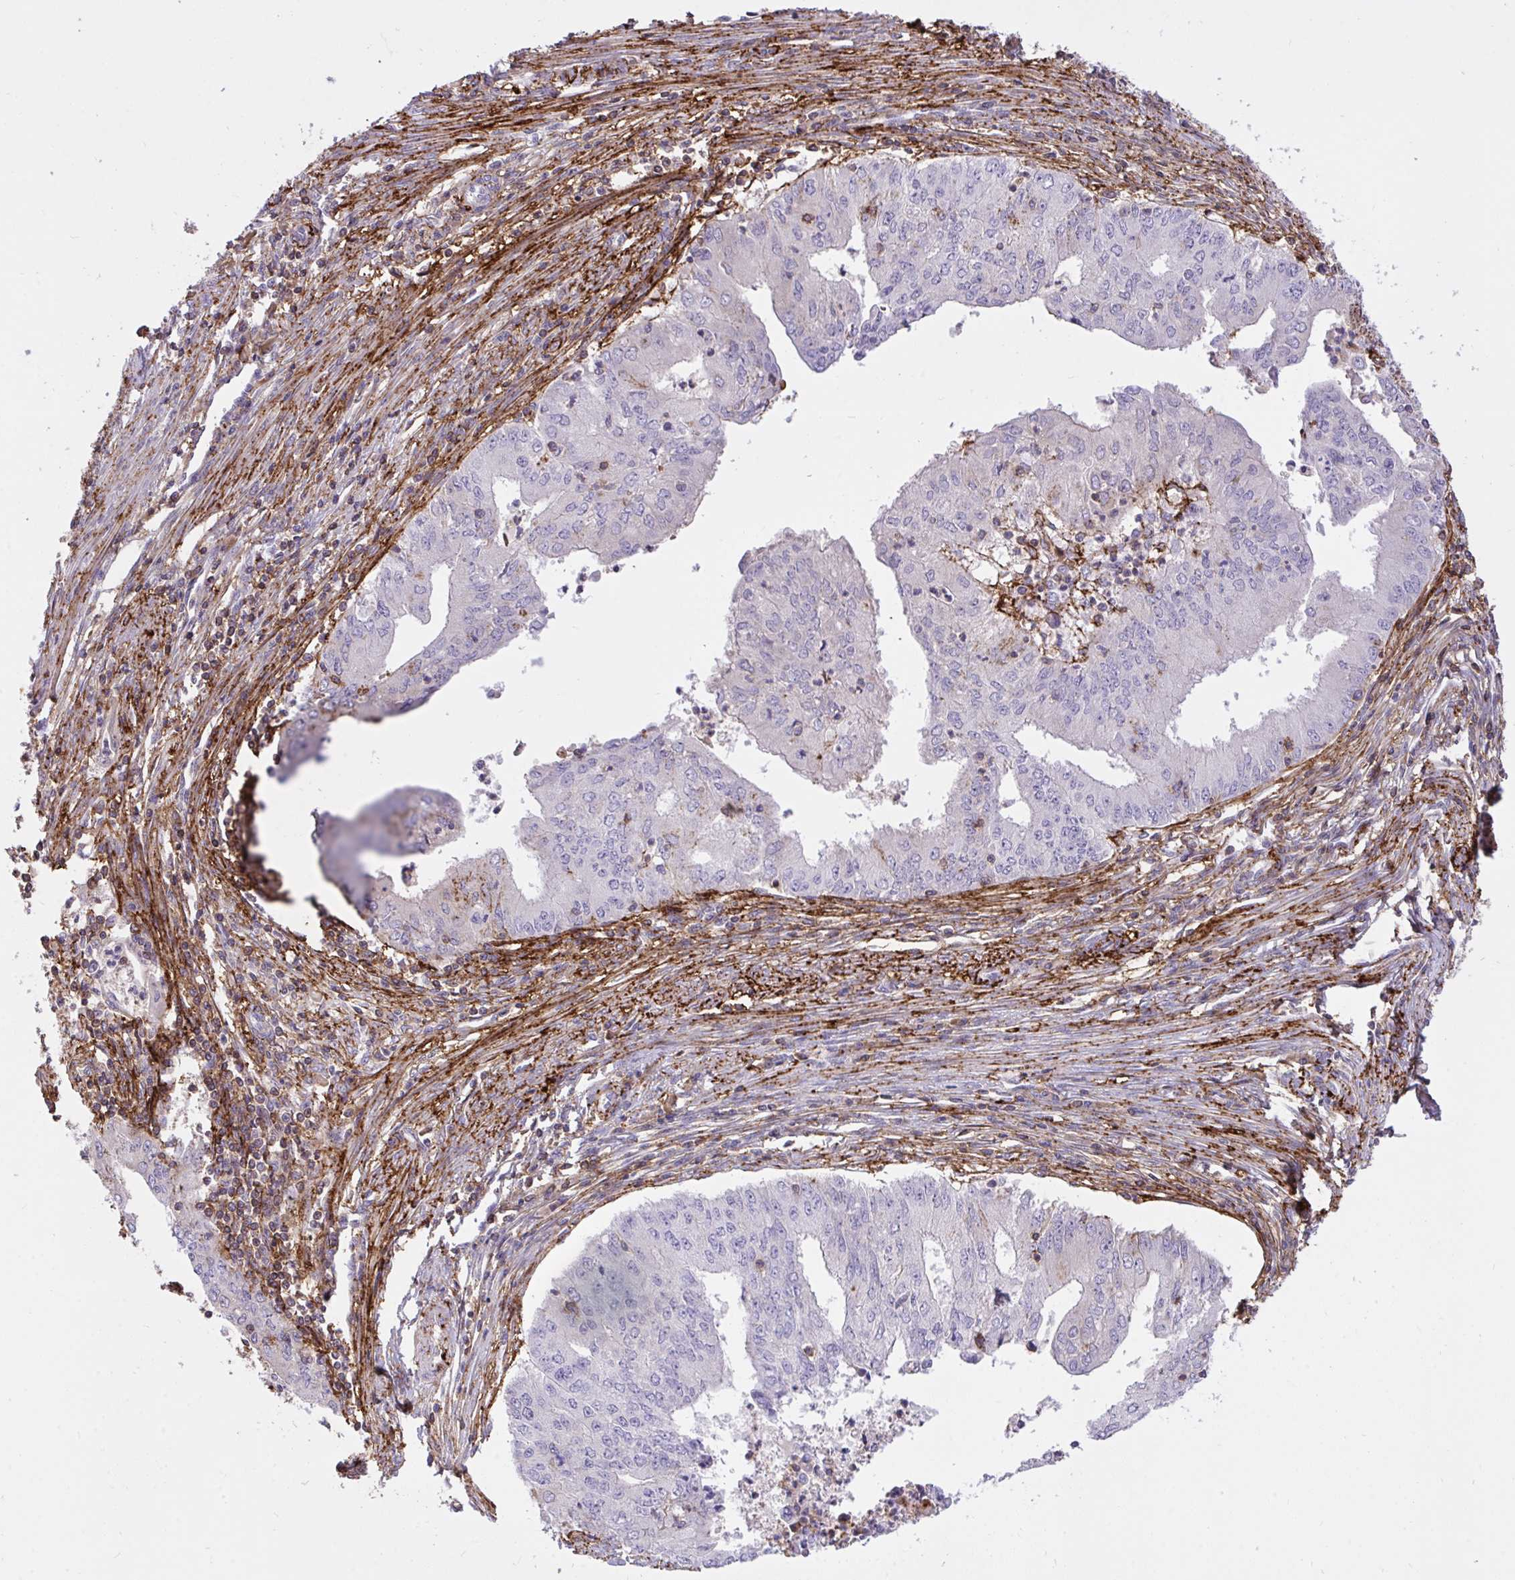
{"staining": {"intensity": "negative", "quantity": "none", "location": "none"}, "tissue": "endometrial cancer", "cell_type": "Tumor cells", "image_type": "cancer", "snomed": [{"axis": "morphology", "description": "Adenocarcinoma, NOS"}, {"axis": "topography", "description": "Endometrium"}], "caption": "IHC micrograph of adenocarcinoma (endometrial) stained for a protein (brown), which demonstrates no expression in tumor cells.", "gene": "ERI1", "patient": {"sex": "female", "age": 50}}